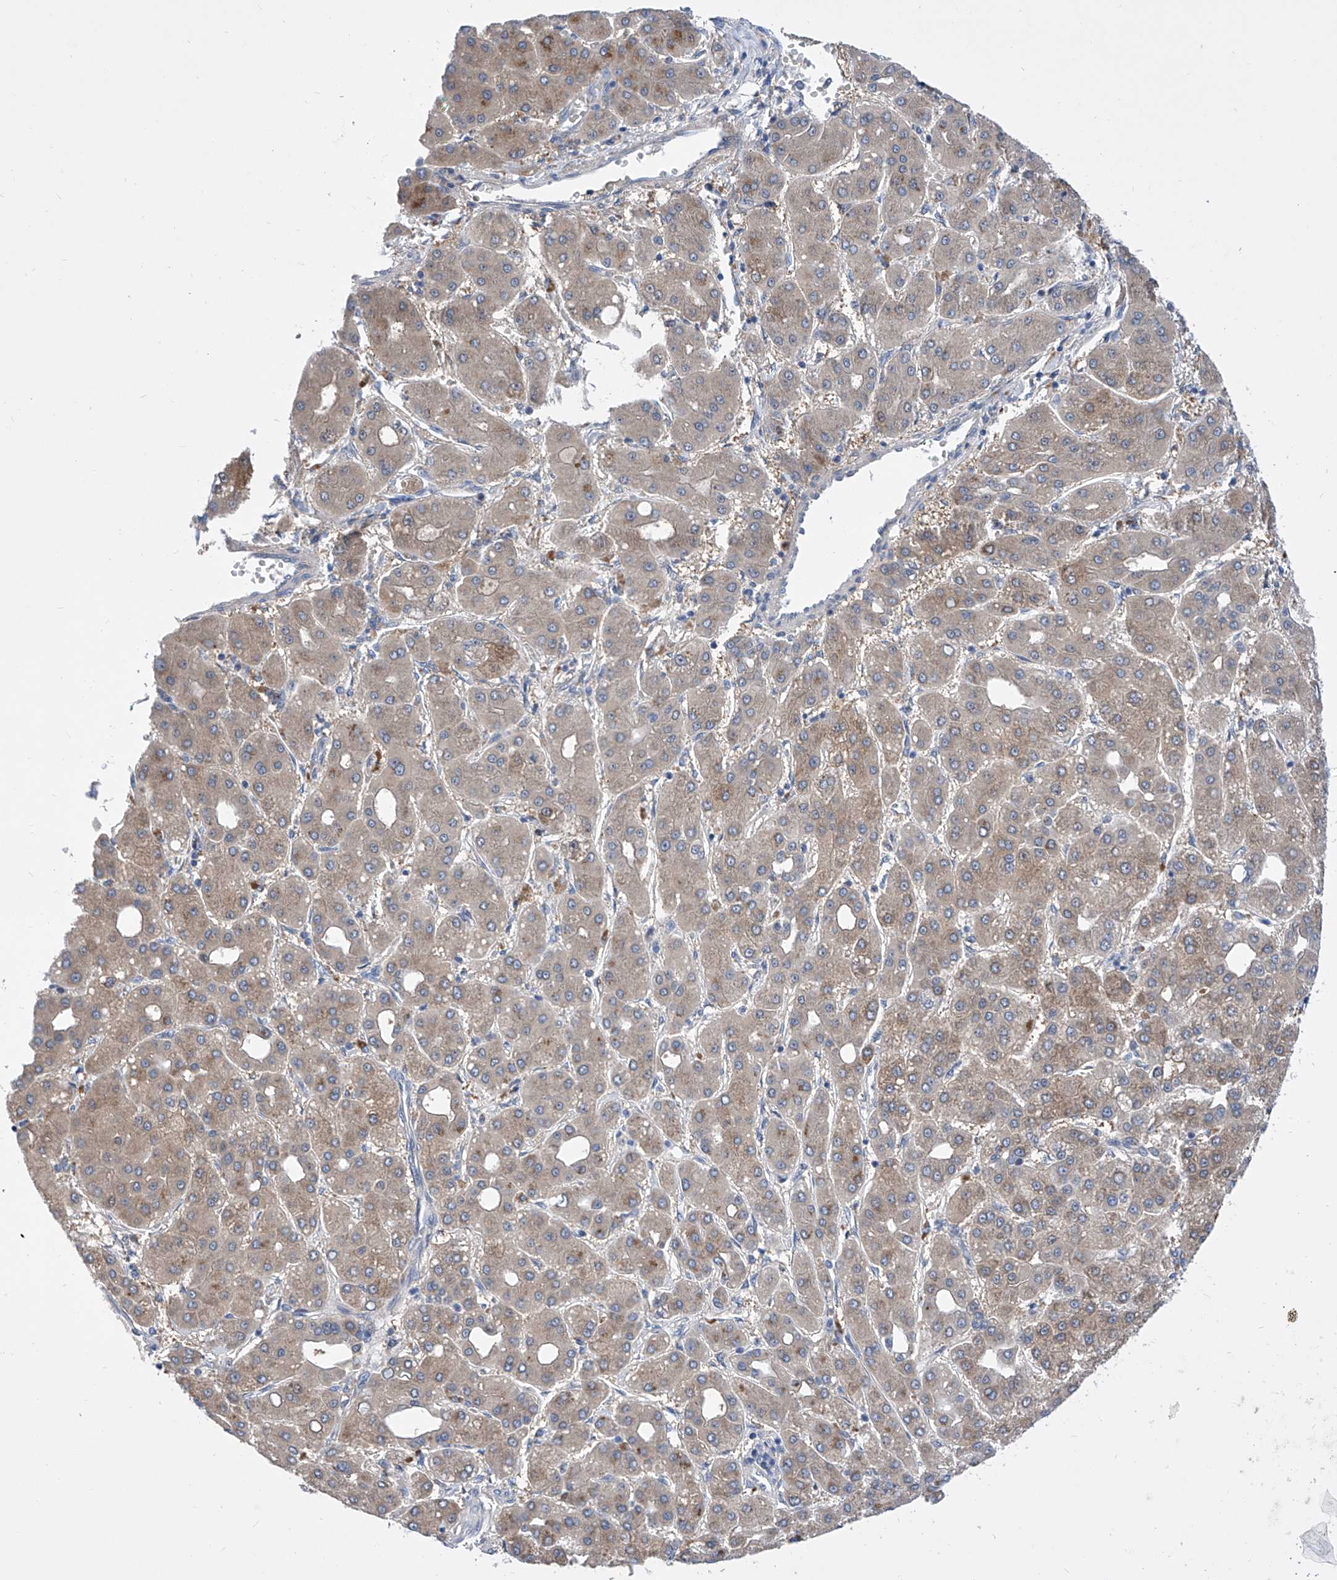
{"staining": {"intensity": "moderate", "quantity": "25%-75%", "location": "cytoplasmic/membranous"}, "tissue": "liver cancer", "cell_type": "Tumor cells", "image_type": "cancer", "snomed": [{"axis": "morphology", "description": "Carcinoma, Hepatocellular, NOS"}, {"axis": "topography", "description": "Liver"}], "caption": "This micrograph reveals IHC staining of liver cancer, with medium moderate cytoplasmic/membranous expression in about 25%-75% of tumor cells.", "gene": "SRBD1", "patient": {"sex": "male", "age": 65}}